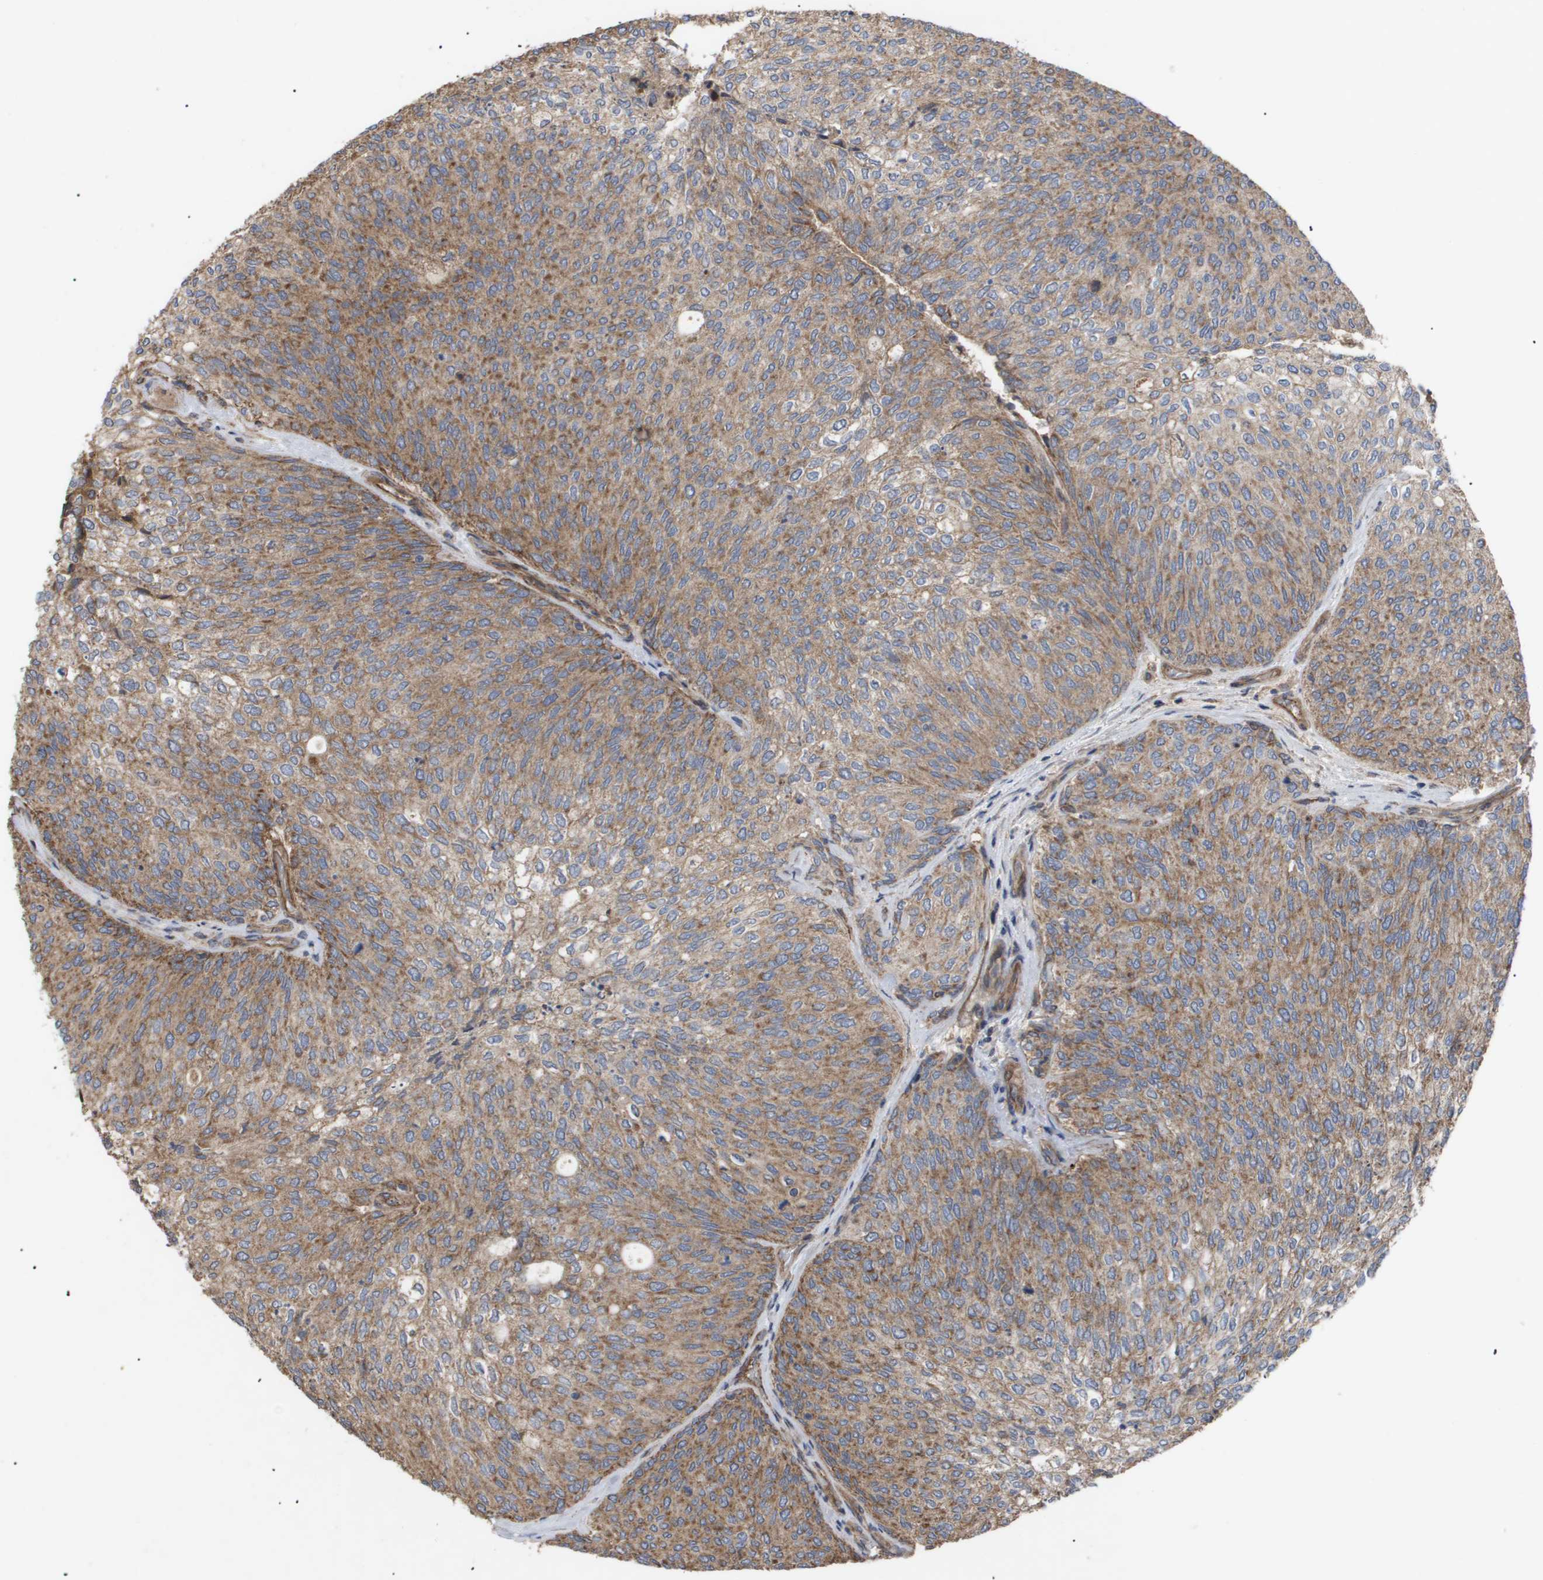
{"staining": {"intensity": "moderate", "quantity": ">75%", "location": "cytoplasmic/membranous"}, "tissue": "urothelial cancer", "cell_type": "Tumor cells", "image_type": "cancer", "snomed": [{"axis": "morphology", "description": "Urothelial carcinoma, Low grade"}, {"axis": "topography", "description": "Urinary bladder"}], "caption": "The histopathology image demonstrates immunohistochemical staining of urothelial cancer. There is moderate cytoplasmic/membranous staining is identified in about >75% of tumor cells. (brown staining indicates protein expression, while blue staining denotes nuclei).", "gene": "TNS1", "patient": {"sex": "female", "age": 79}}